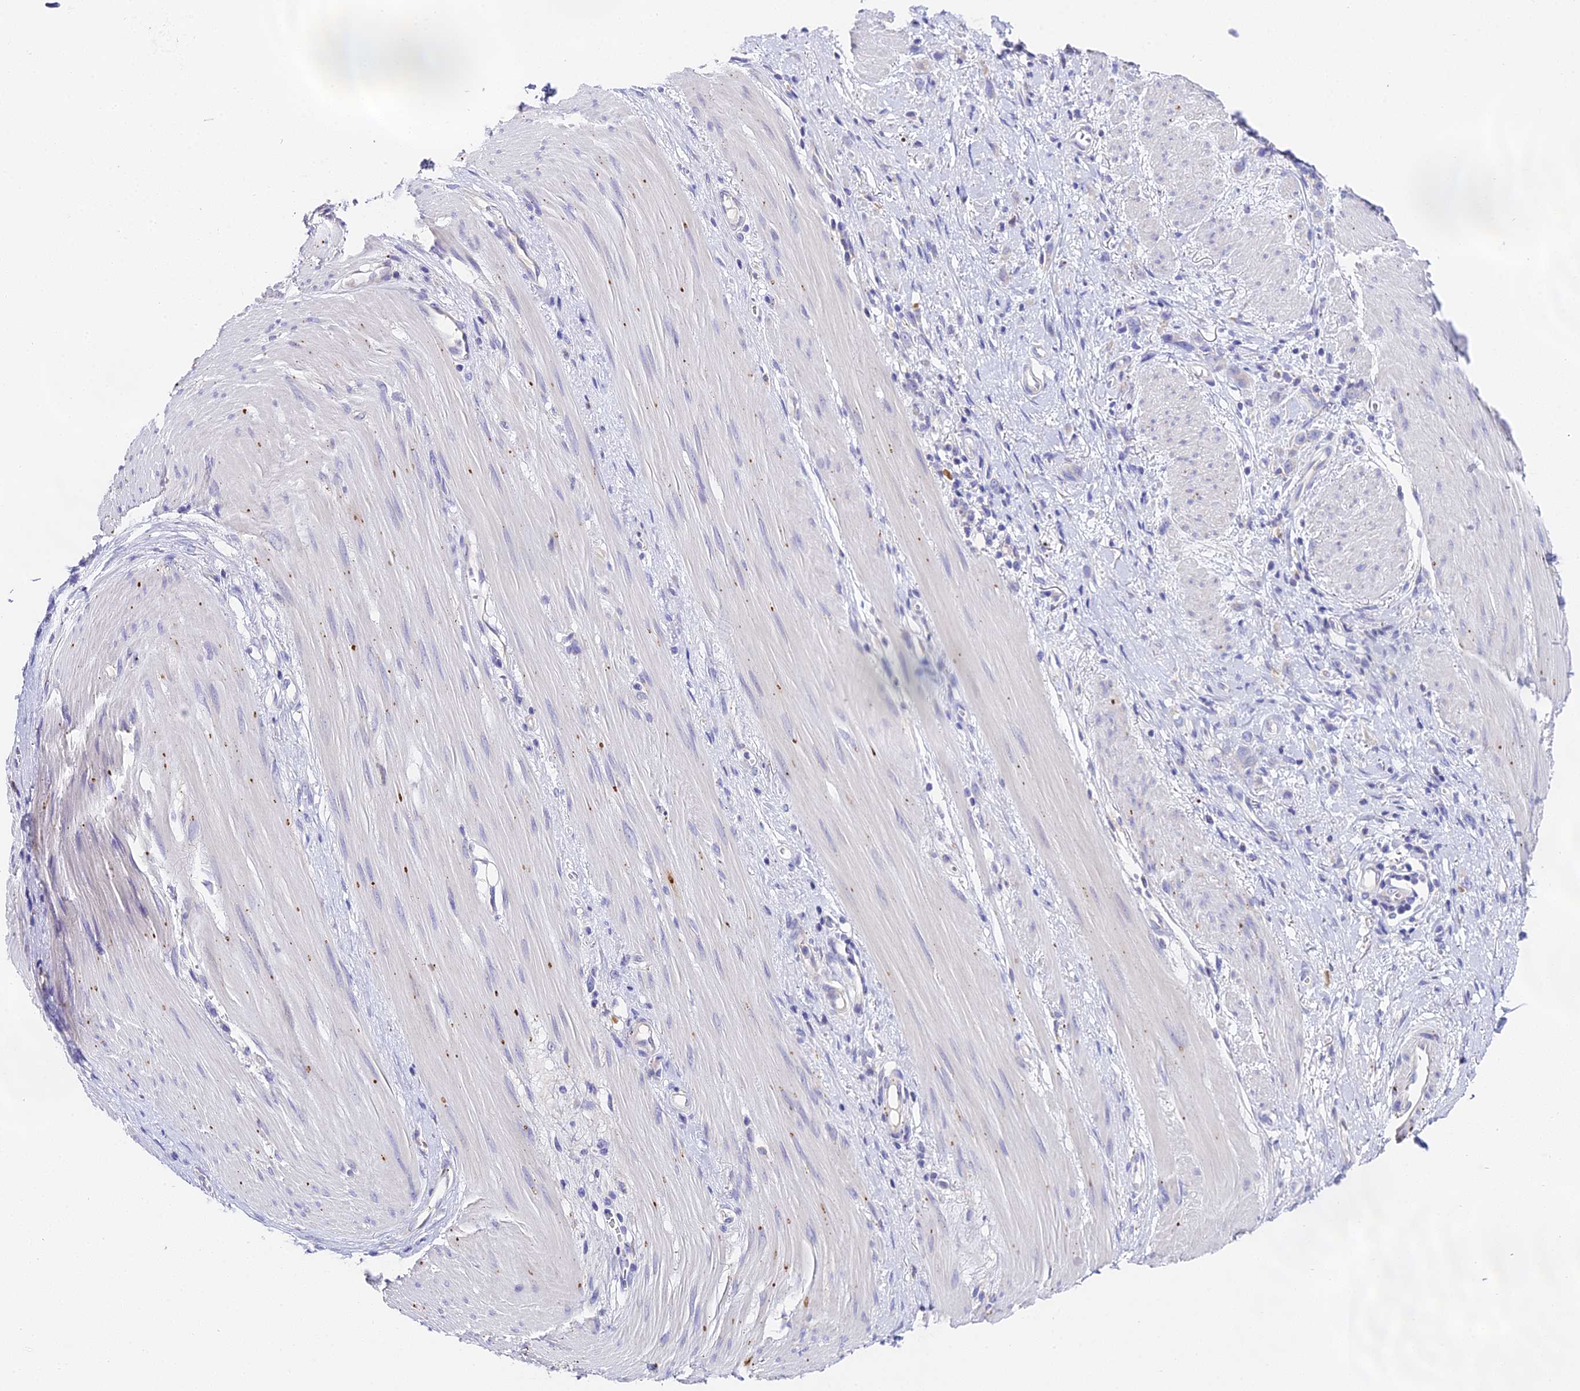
{"staining": {"intensity": "negative", "quantity": "none", "location": "none"}, "tissue": "stomach cancer", "cell_type": "Tumor cells", "image_type": "cancer", "snomed": [{"axis": "morphology", "description": "Adenocarcinoma, NOS"}, {"axis": "topography", "description": "Stomach"}], "caption": "This is an IHC photomicrograph of stomach cancer (adenocarcinoma). There is no expression in tumor cells.", "gene": "LYPD6", "patient": {"sex": "female", "age": 76}}